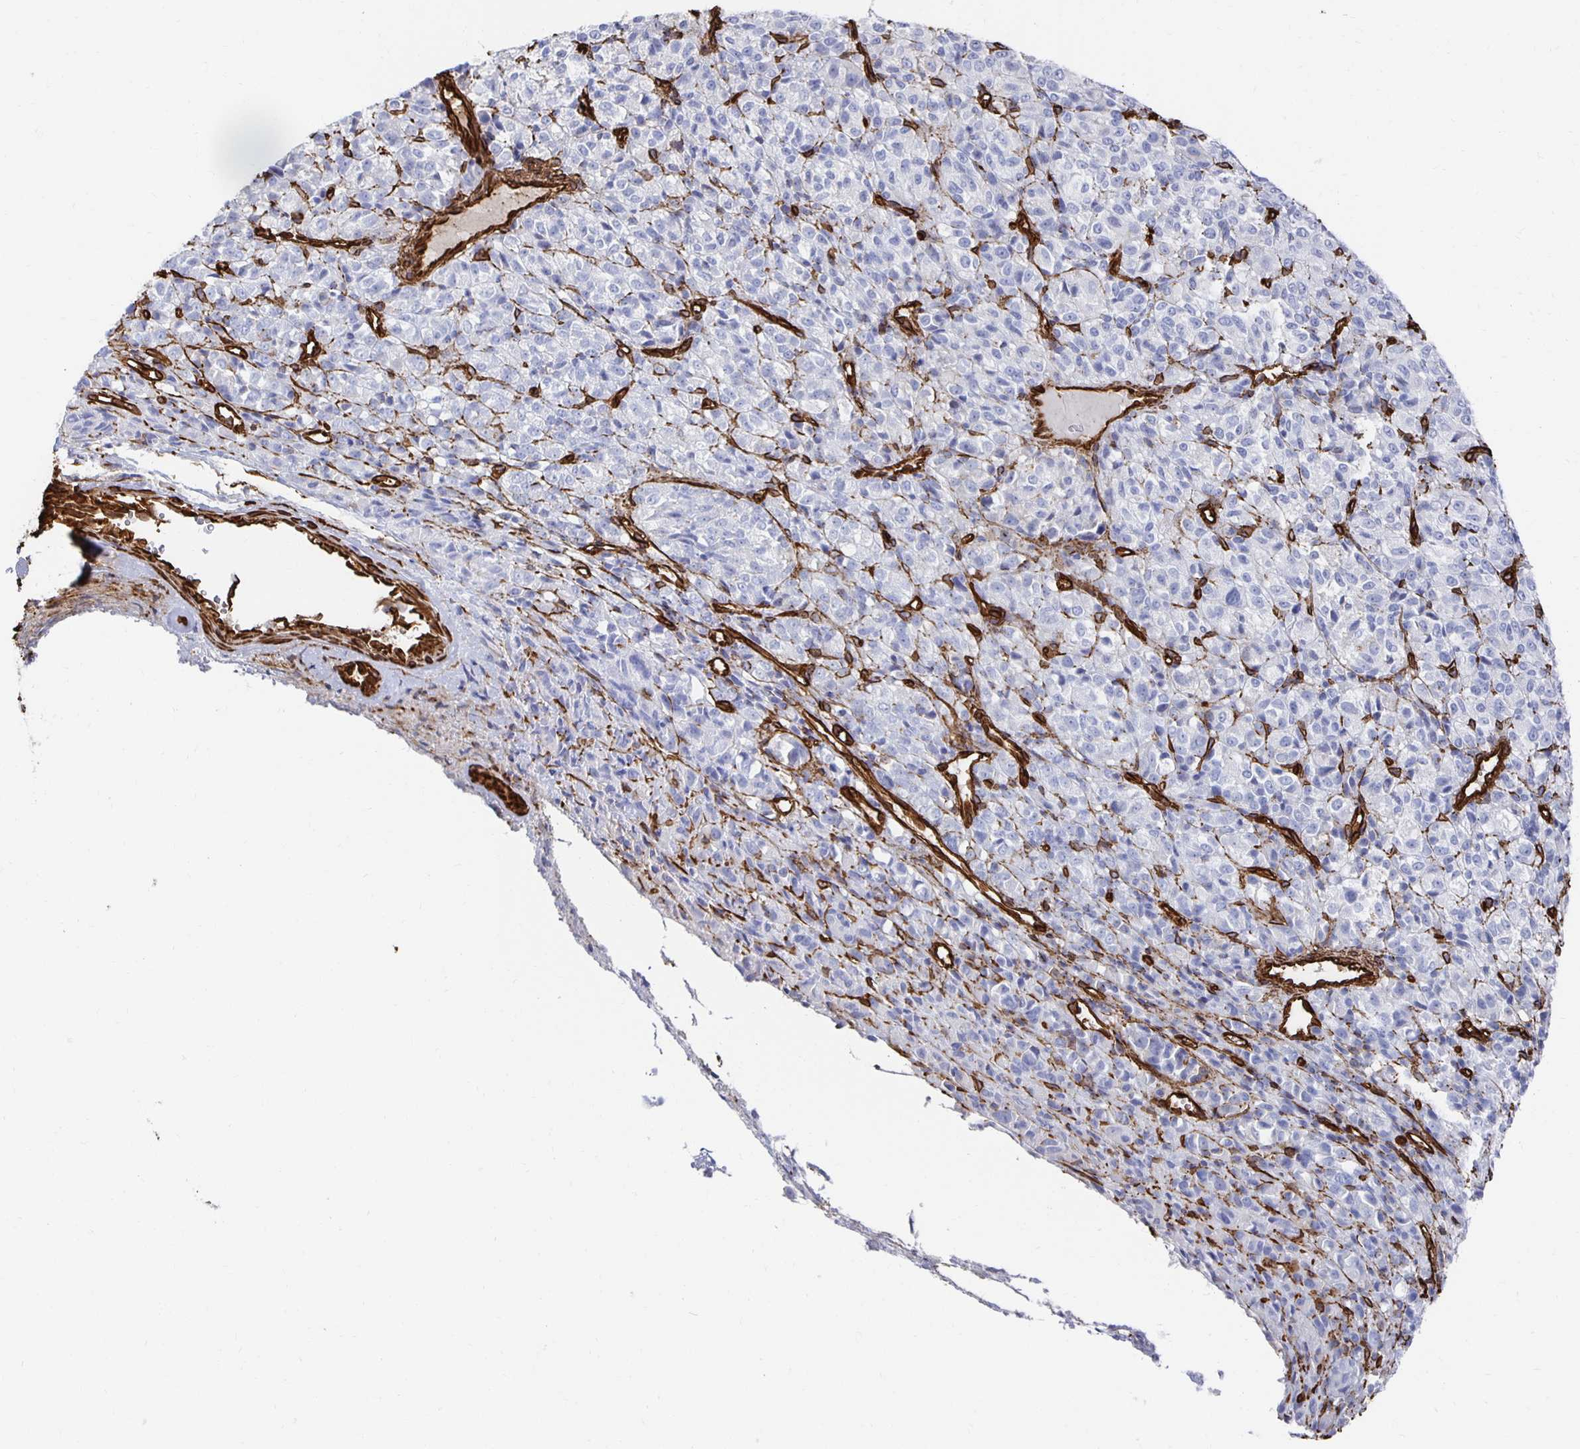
{"staining": {"intensity": "negative", "quantity": "none", "location": "none"}, "tissue": "melanoma", "cell_type": "Tumor cells", "image_type": "cancer", "snomed": [{"axis": "morphology", "description": "Malignant melanoma, Metastatic site"}, {"axis": "topography", "description": "Brain"}], "caption": "Malignant melanoma (metastatic site) was stained to show a protein in brown. There is no significant expression in tumor cells. (Immunohistochemistry, brightfield microscopy, high magnification).", "gene": "VIPR2", "patient": {"sex": "female", "age": 56}}